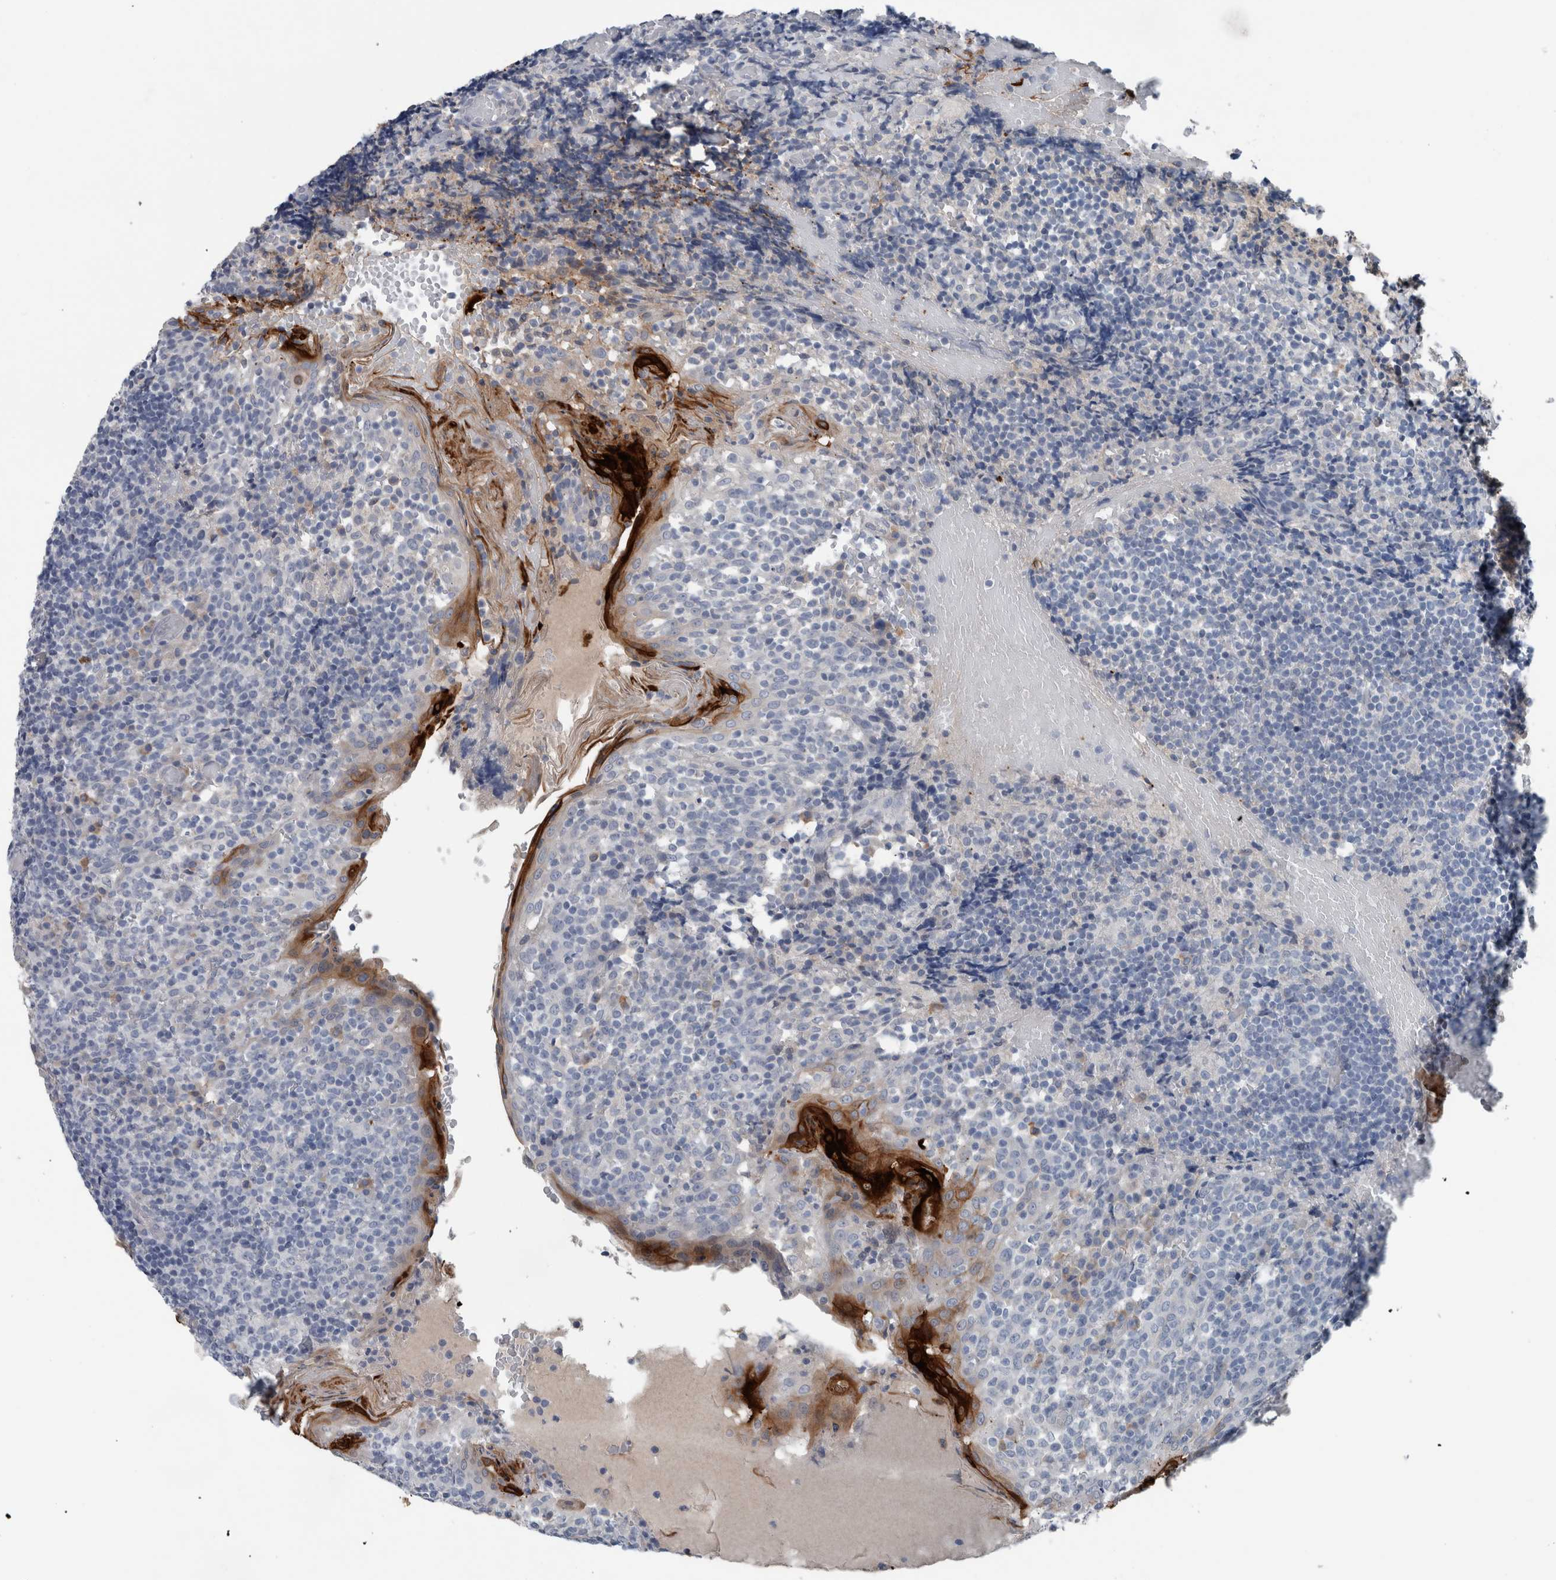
{"staining": {"intensity": "negative", "quantity": "none", "location": "none"}, "tissue": "tonsil", "cell_type": "Germinal center cells", "image_type": "normal", "snomed": [{"axis": "morphology", "description": "Normal tissue, NOS"}, {"axis": "topography", "description": "Tonsil"}], "caption": "A histopathology image of tonsil stained for a protein displays no brown staining in germinal center cells.", "gene": "CRNN", "patient": {"sex": "female", "age": 19}}